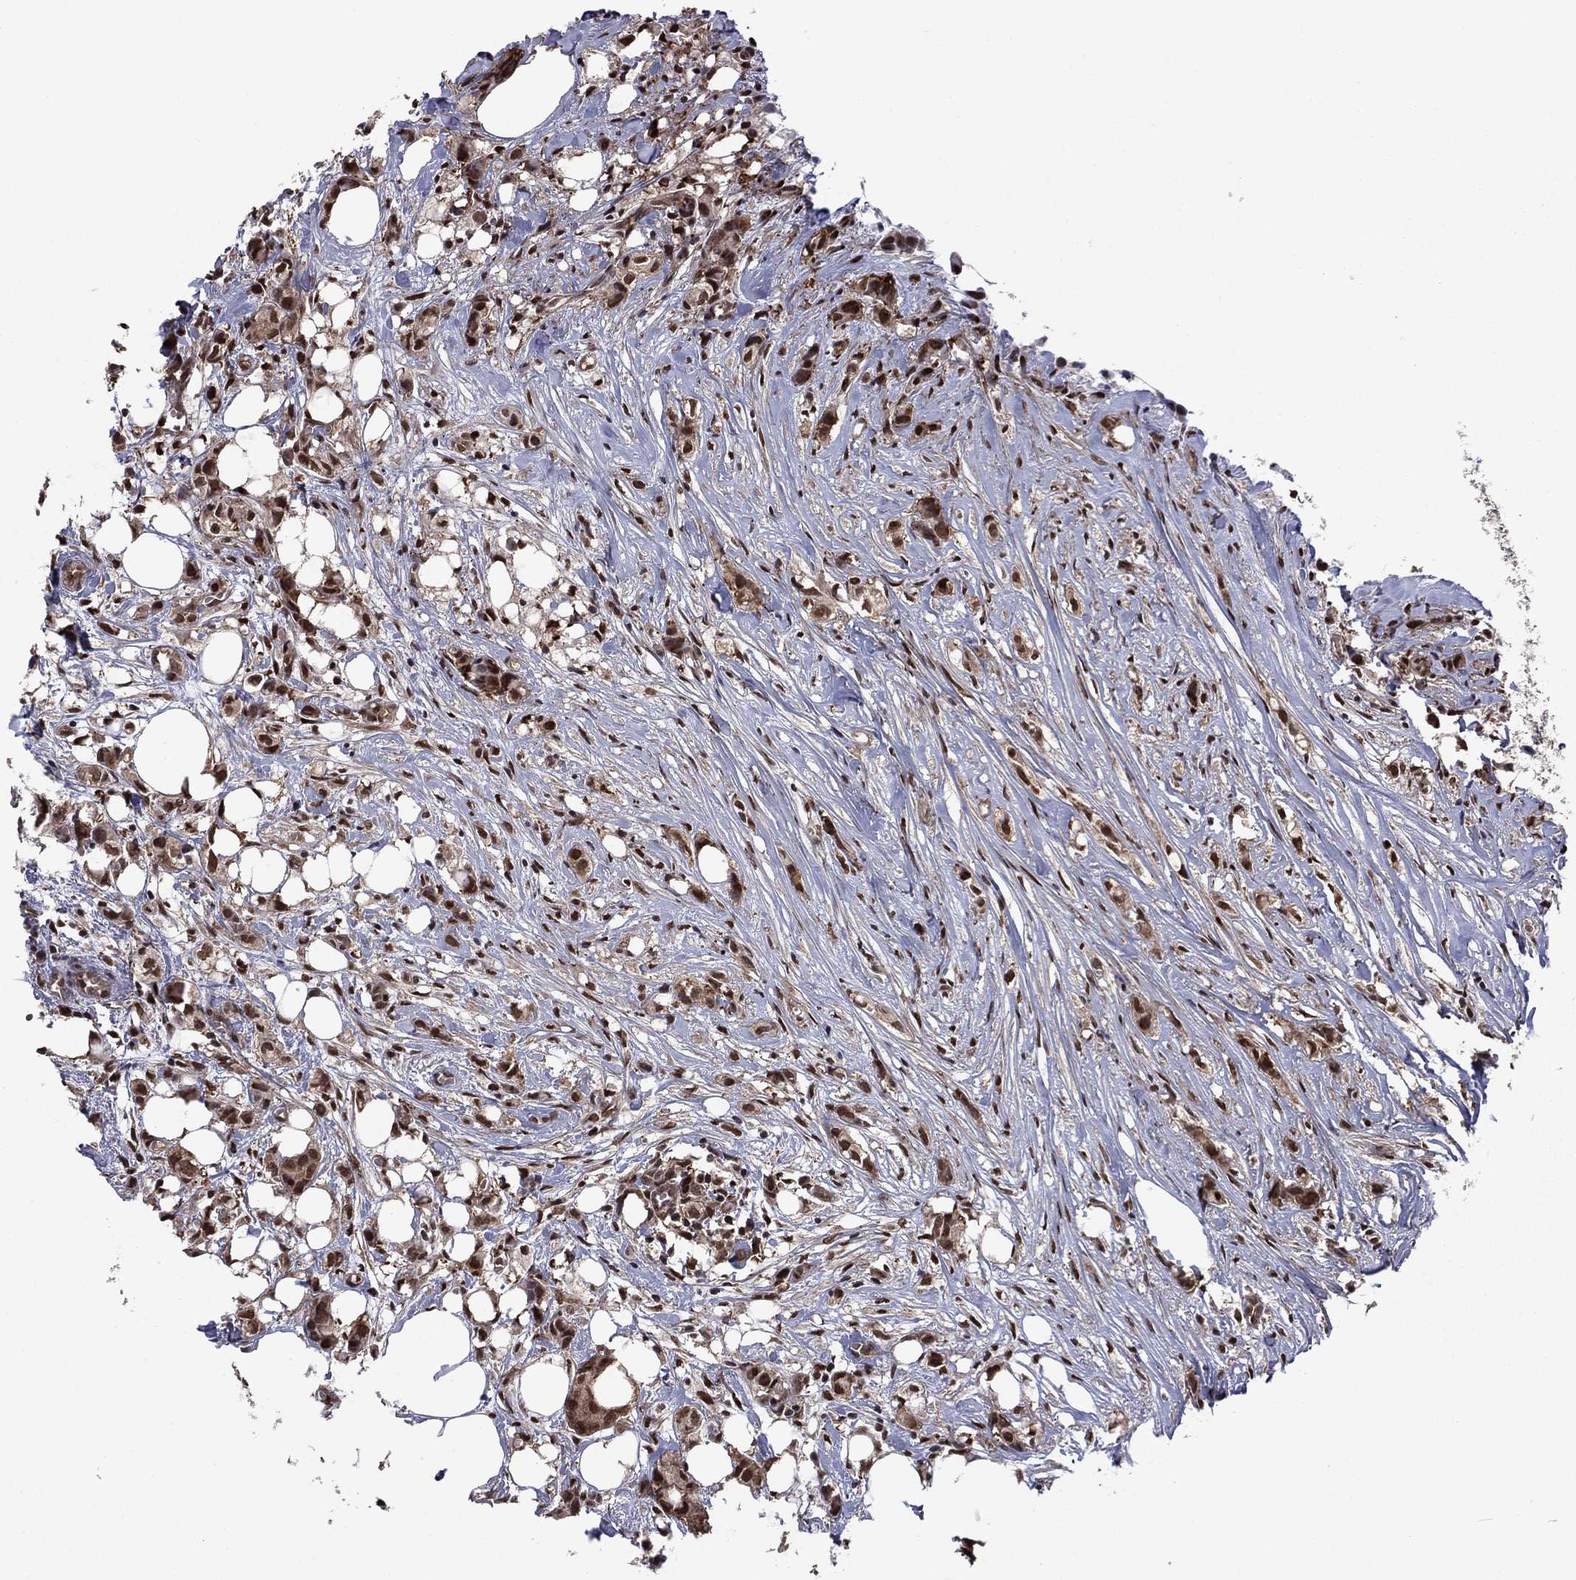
{"staining": {"intensity": "strong", "quantity": ">75%", "location": "nuclear"}, "tissue": "breast cancer", "cell_type": "Tumor cells", "image_type": "cancer", "snomed": [{"axis": "morphology", "description": "Duct carcinoma"}, {"axis": "topography", "description": "Breast"}], "caption": "Tumor cells demonstrate strong nuclear staining in approximately >75% of cells in invasive ductal carcinoma (breast). The staining is performed using DAB (3,3'-diaminobenzidine) brown chromogen to label protein expression. The nuclei are counter-stained blue using hematoxylin.", "gene": "PSMD2", "patient": {"sex": "female", "age": 85}}